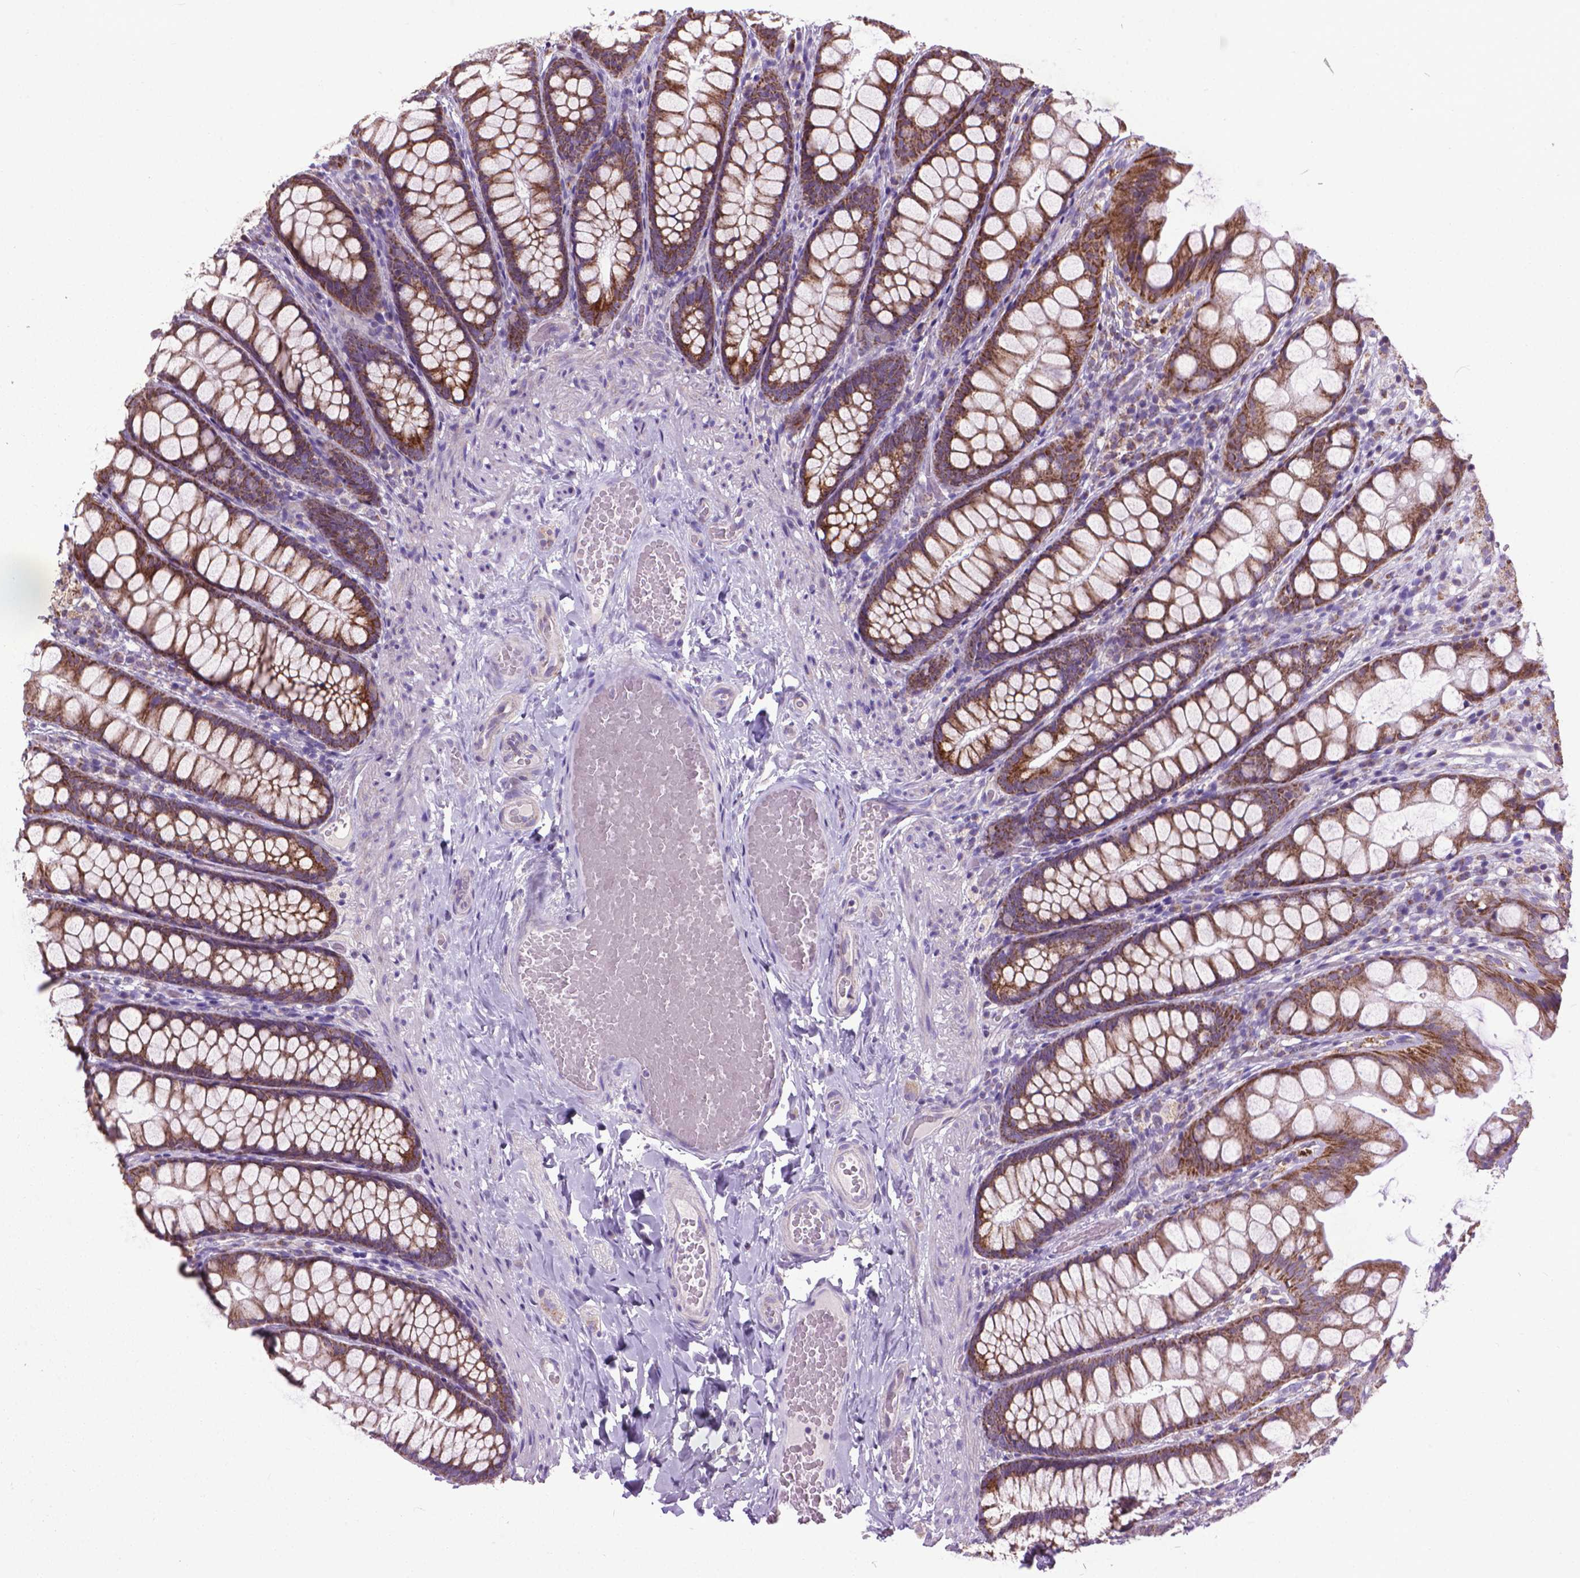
{"staining": {"intensity": "negative", "quantity": "none", "location": "none"}, "tissue": "colon", "cell_type": "Endothelial cells", "image_type": "normal", "snomed": [{"axis": "morphology", "description": "Normal tissue, NOS"}, {"axis": "topography", "description": "Colon"}], "caption": "A photomicrograph of human colon is negative for staining in endothelial cells. The staining is performed using DAB (3,3'-diaminobenzidine) brown chromogen with nuclei counter-stained in using hematoxylin.", "gene": "VDAC1", "patient": {"sex": "male", "age": 47}}